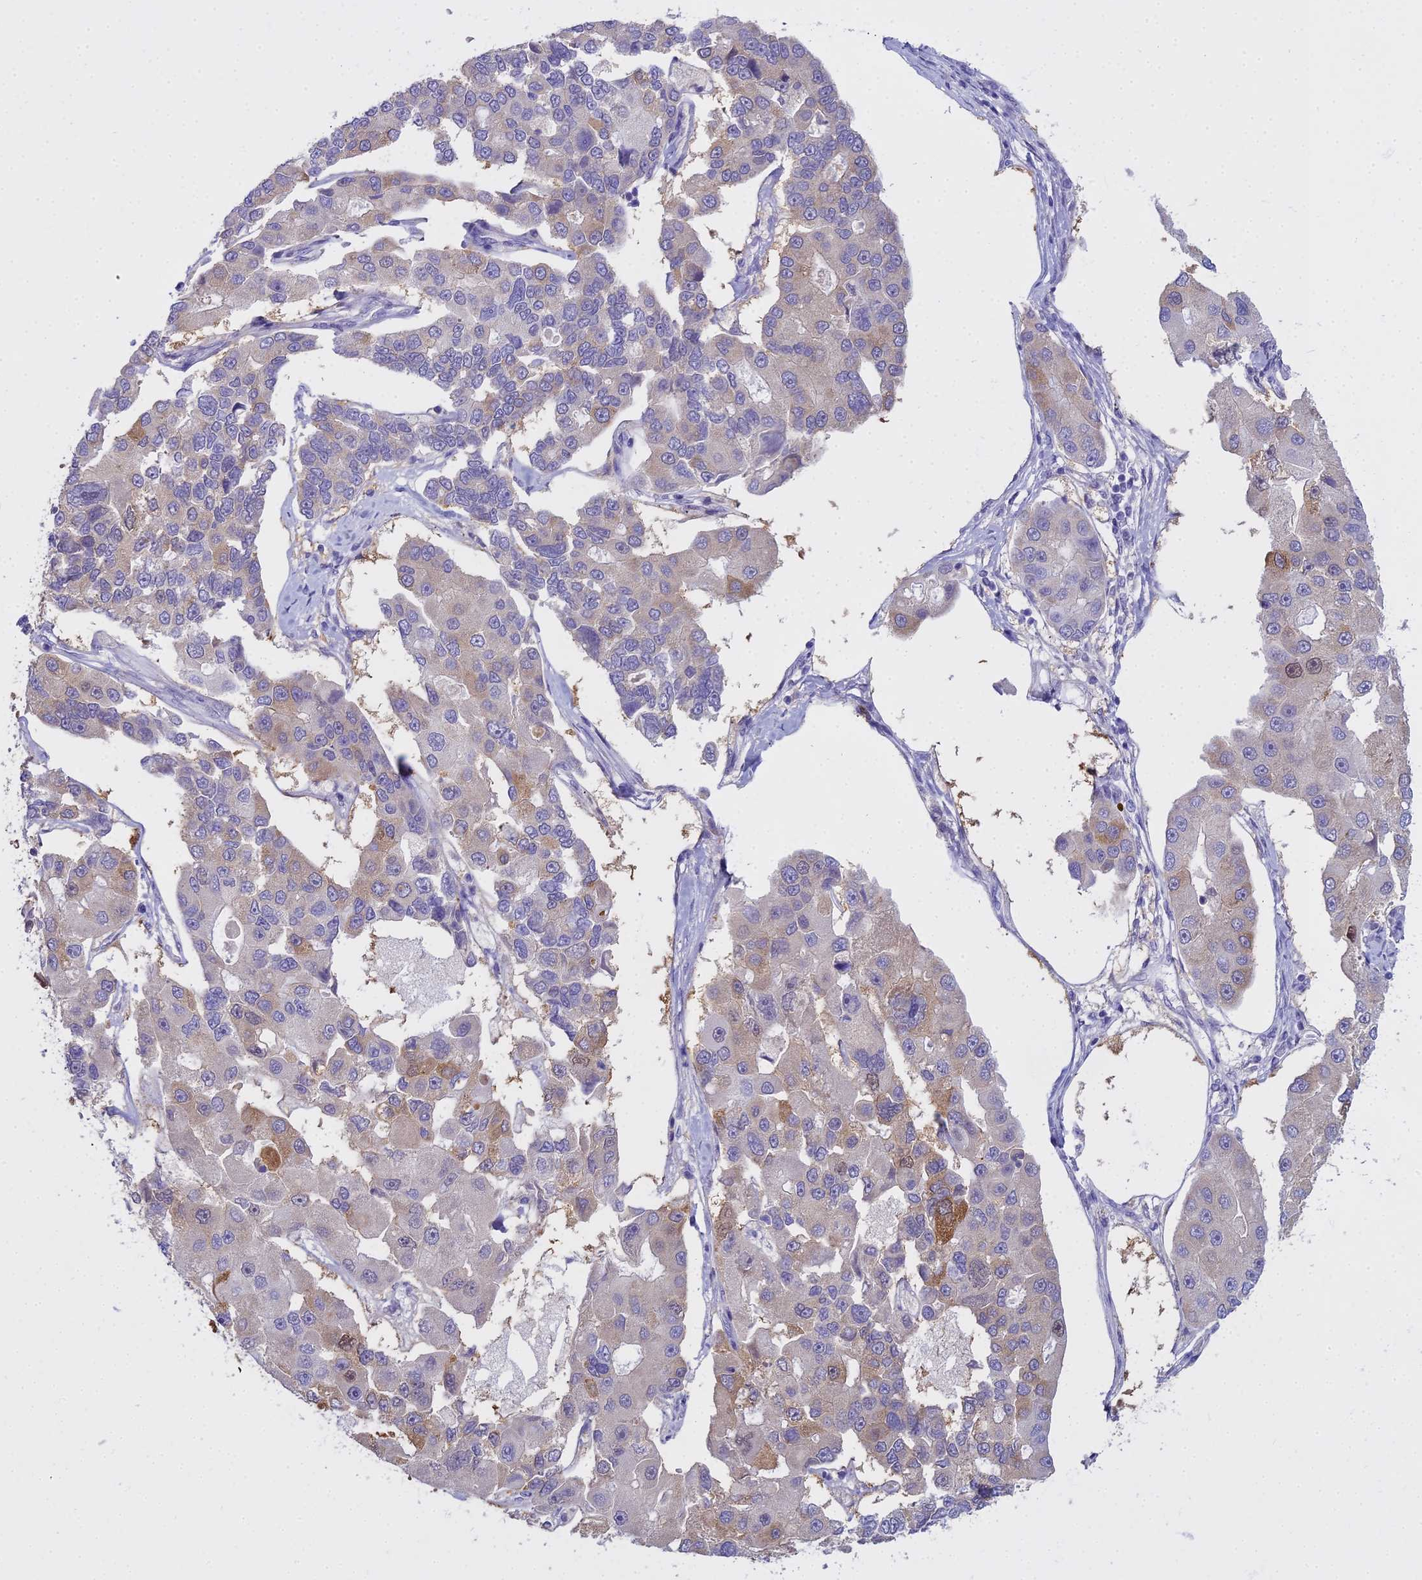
{"staining": {"intensity": "moderate", "quantity": "<25%", "location": "cytoplasmic/membranous"}, "tissue": "lung cancer", "cell_type": "Tumor cells", "image_type": "cancer", "snomed": [{"axis": "morphology", "description": "Adenocarcinoma, NOS"}, {"axis": "topography", "description": "Lung"}], "caption": "Immunohistochemistry (DAB (3,3'-diaminobenzidine)) staining of lung adenocarcinoma exhibits moderate cytoplasmic/membranous protein expression in about <25% of tumor cells. The staining is performed using DAB (3,3'-diaminobenzidine) brown chromogen to label protein expression. The nuclei are counter-stained blue using hematoxylin.", "gene": "MAT2A", "patient": {"sex": "female", "age": 54}}